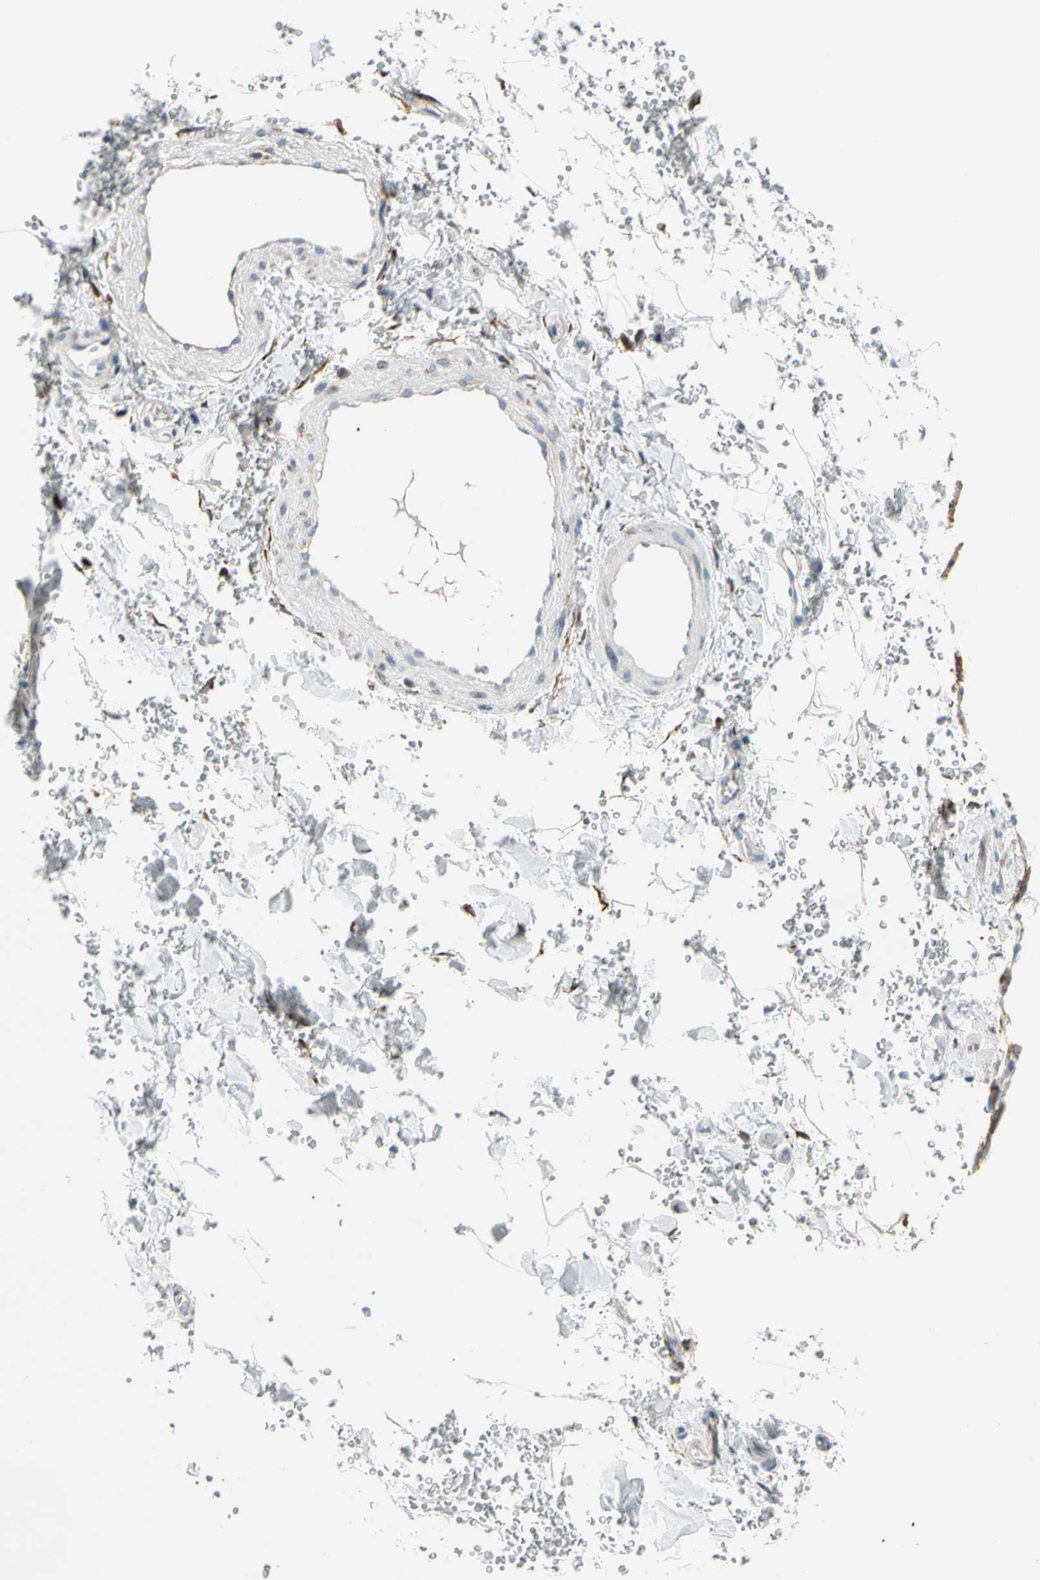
{"staining": {"intensity": "weak", "quantity": "<25%", "location": "cytoplasmic/membranous"}, "tissue": "adipose tissue", "cell_type": "Adipocytes", "image_type": "normal", "snomed": [{"axis": "morphology", "description": "Normal tissue, NOS"}, {"axis": "morphology", "description": "Carcinoma, NOS"}, {"axis": "topography", "description": "Pancreas"}, {"axis": "topography", "description": "Peripheral nerve tissue"}], "caption": "IHC image of benign human adipose tissue stained for a protein (brown), which exhibits no staining in adipocytes. Brightfield microscopy of IHC stained with DAB (brown) and hematoxylin (blue), captured at high magnification.", "gene": "LRPAP1", "patient": {"sex": "female", "age": 29}}